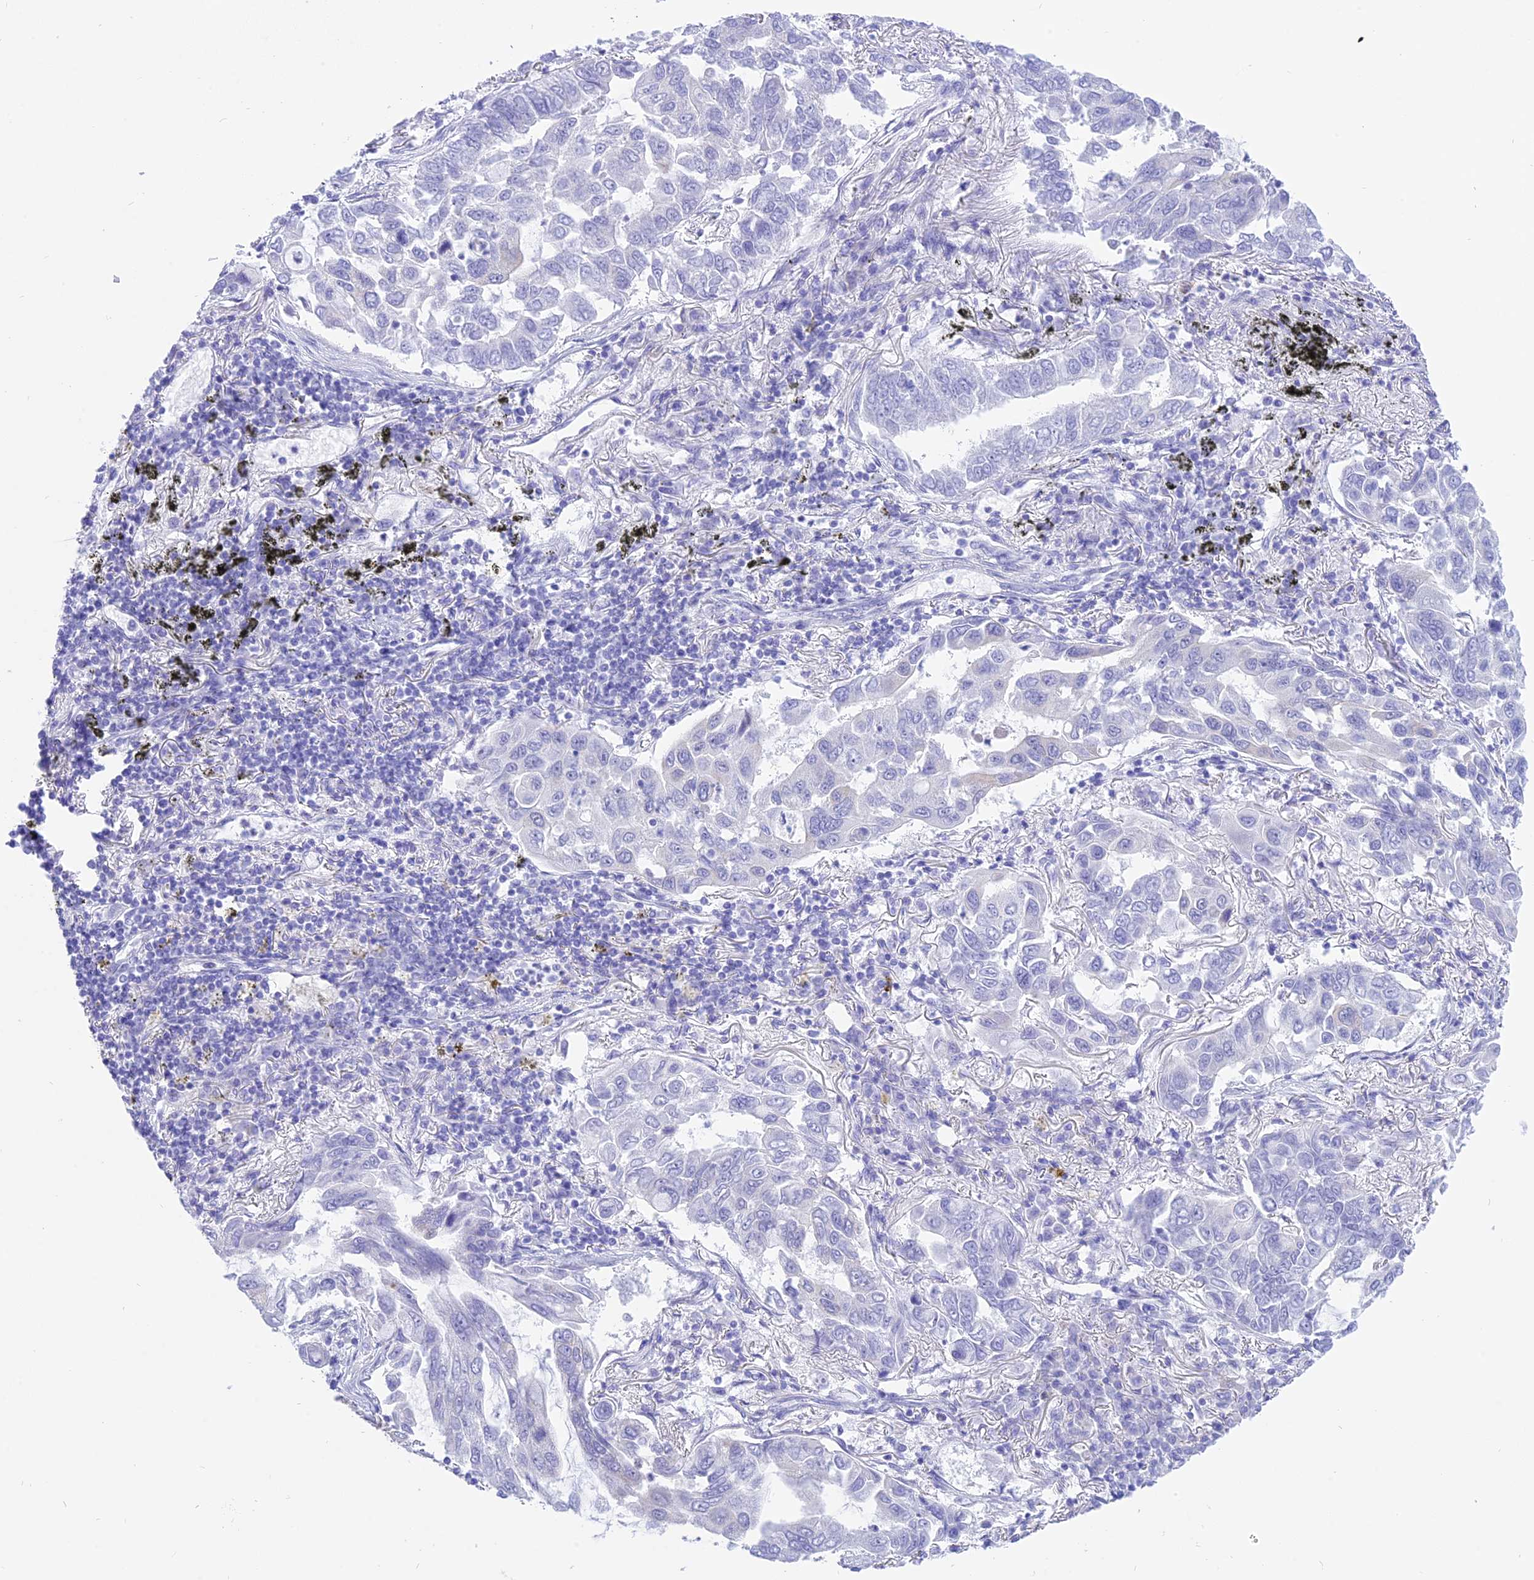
{"staining": {"intensity": "weak", "quantity": "<25%", "location": "cytoplasmic/membranous"}, "tissue": "lung cancer", "cell_type": "Tumor cells", "image_type": "cancer", "snomed": [{"axis": "morphology", "description": "Adenocarcinoma, NOS"}, {"axis": "topography", "description": "Lung"}], "caption": "This image is of lung cancer (adenocarcinoma) stained with immunohistochemistry (IHC) to label a protein in brown with the nuclei are counter-stained blue. There is no expression in tumor cells.", "gene": "DCAF16", "patient": {"sex": "male", "age": 64}}